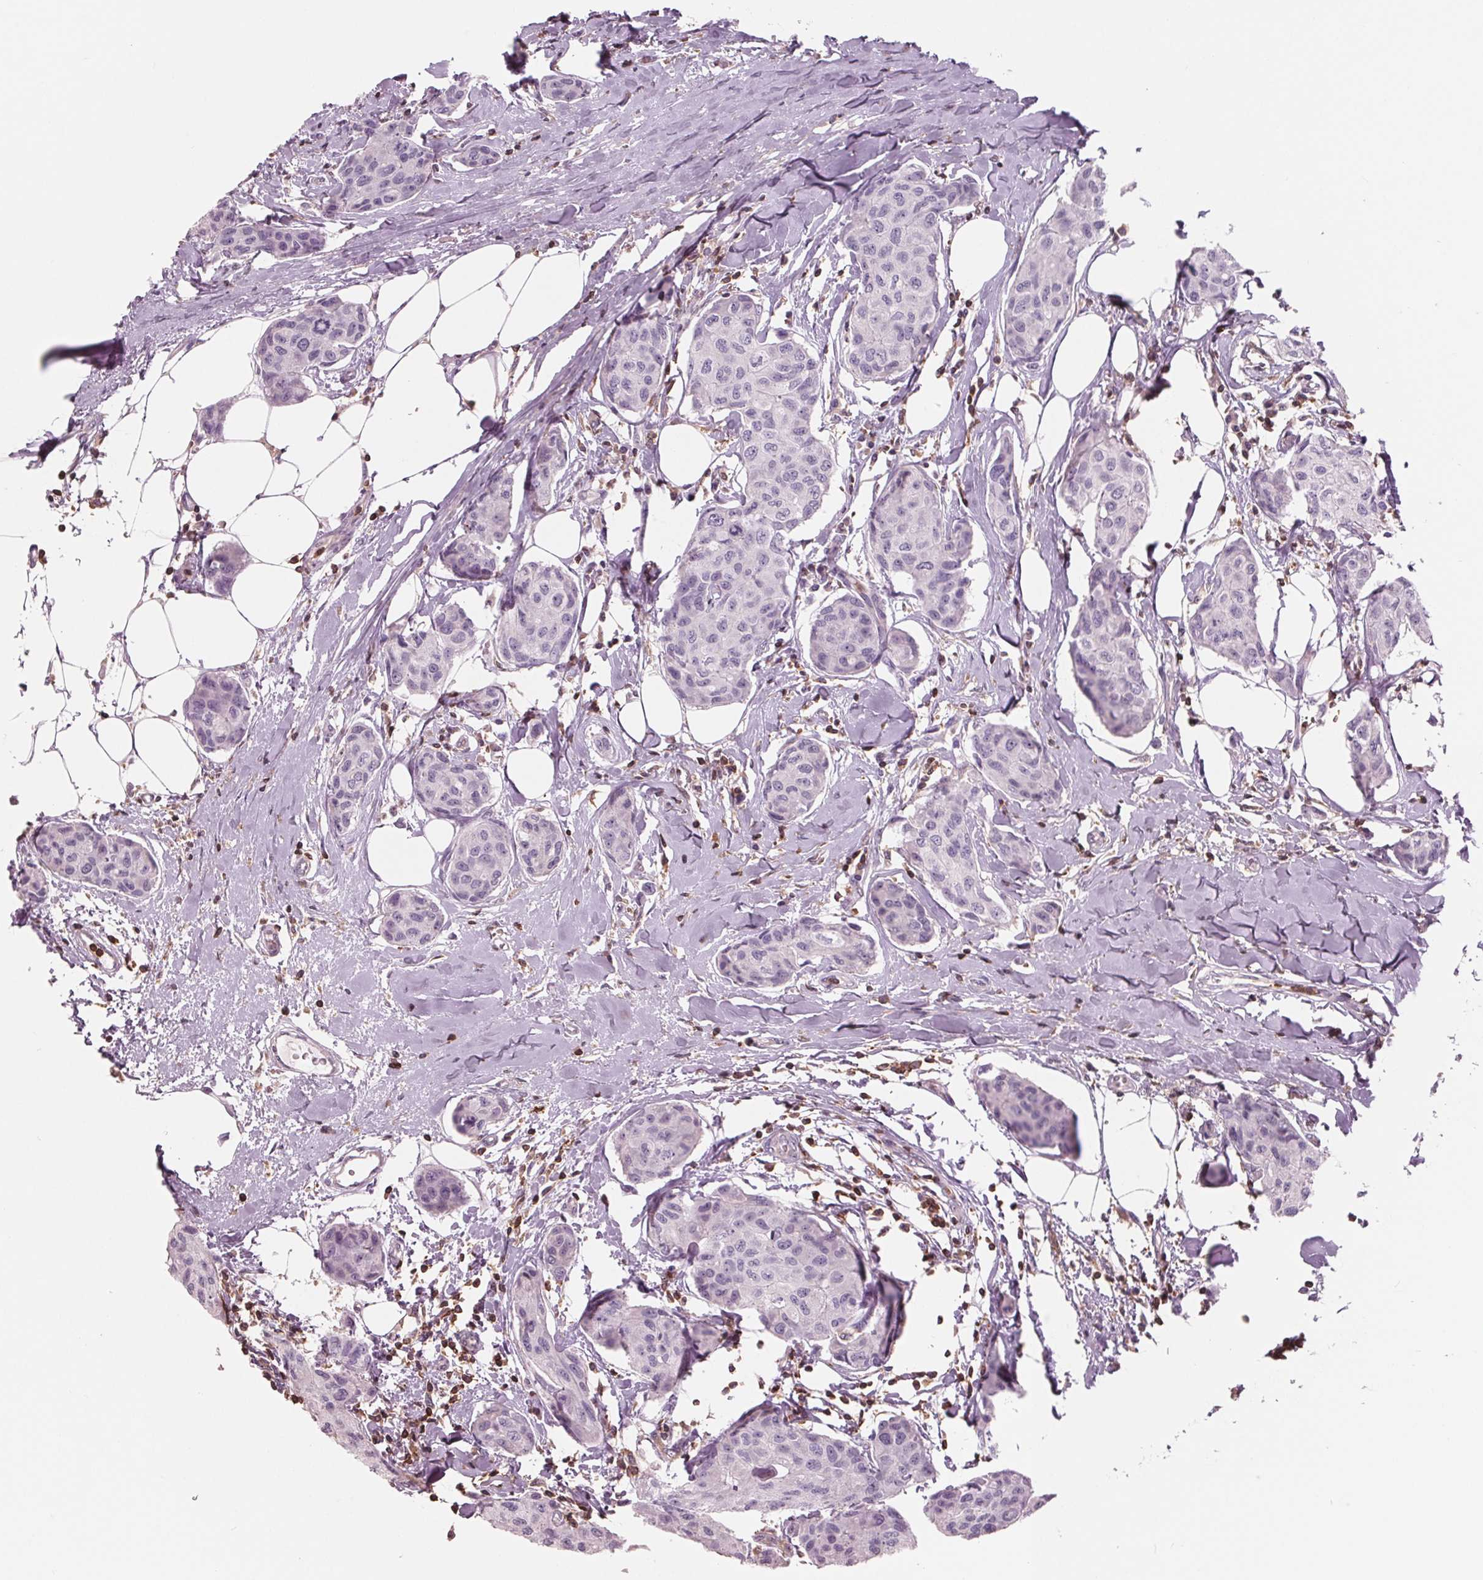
{"staining": {"intensity": "negative", "quantity": "none", "location": "none"}, "tissue": "breast cancer", "cell_type": "Tumor cells", "image_type": "cancer", "snomed": [{"axis": "morphology", "description": "Duct carcinoma"}, {"axis": "topography", "description": "Breast"}], "caption": "This is an immunohistochemistry photomicrograph of breast cancer (intraductal carcinoma). There is no expression in tumor cells.", "gene": "ARHGAP25", "patient": {"sex": "female", "age": 80}}